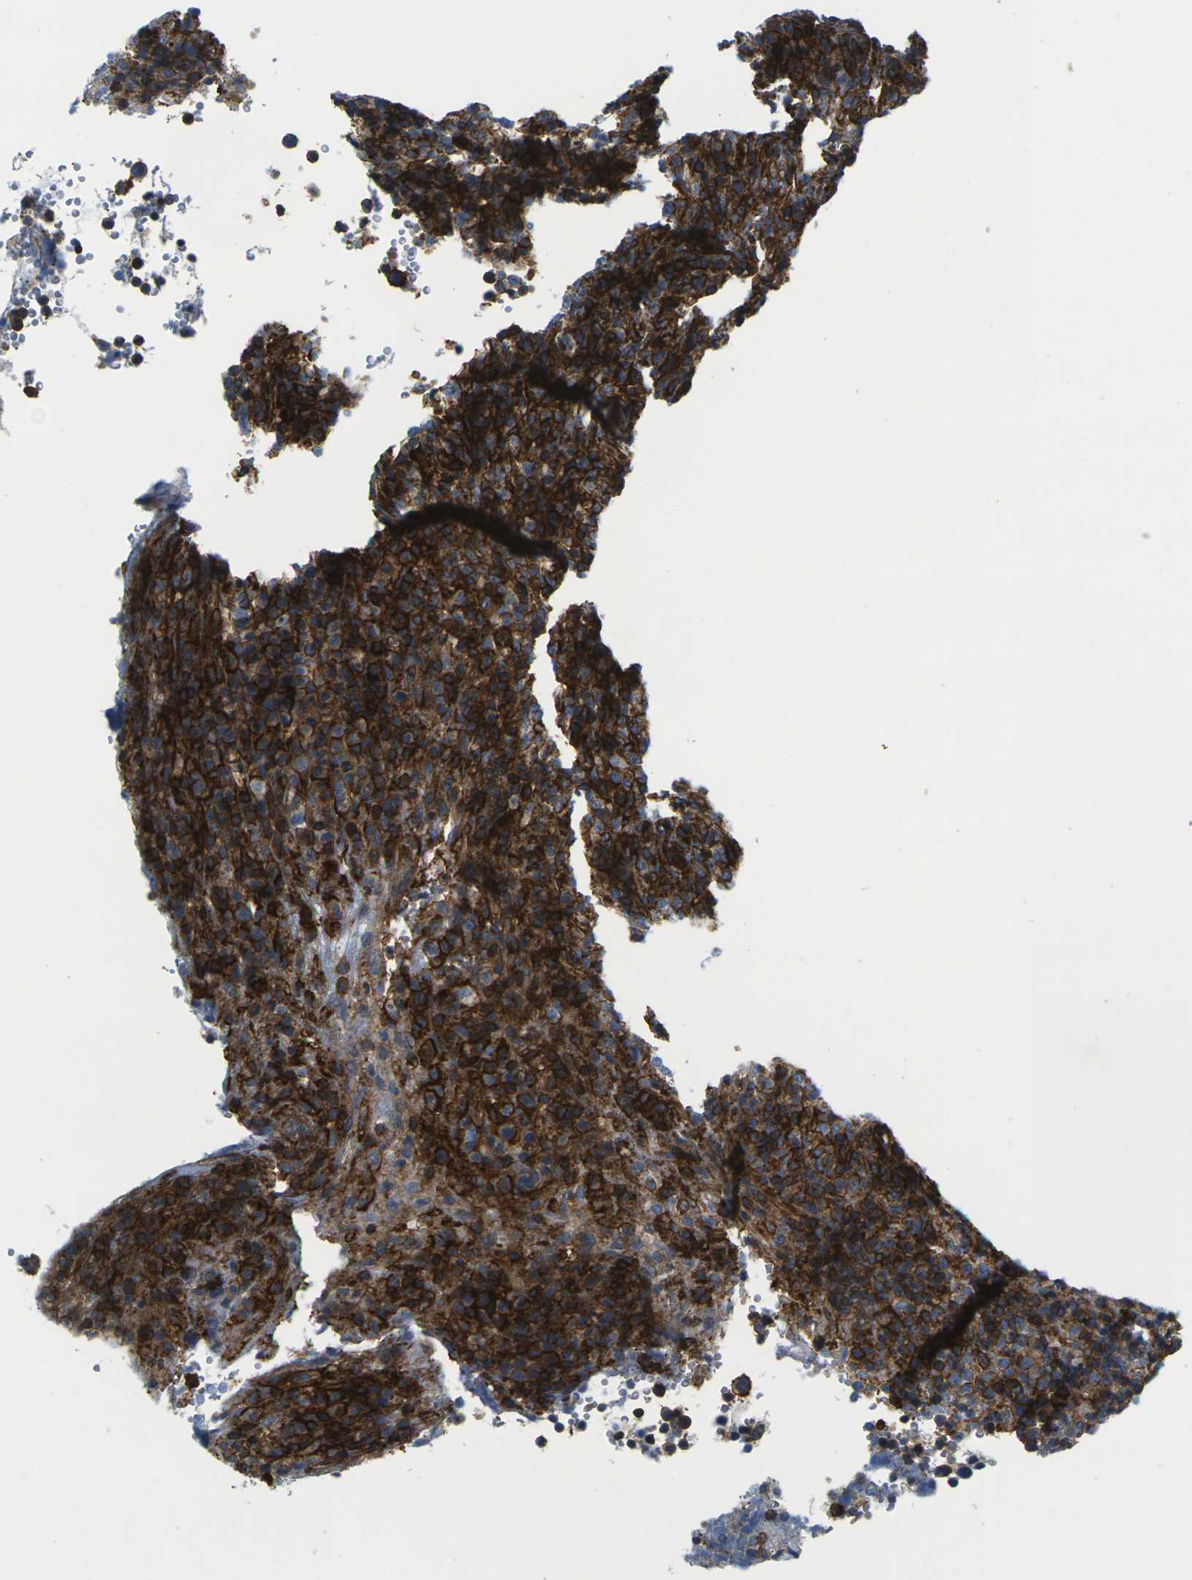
{"staining": {"intensity": "strong", "quantity": ">75%", "location": "cytoplasmic/membranous"}, "tissue": "lymphoma", "cell_type": "Tumor cells", "image_type": "cancer", "snomed": [{"axis": "morphology", "description": "Malignant lymphoma, non-Hodgkin's type, High grade"}, {"axis": "topography", "description": "Lymph node"}], "caption": "Brown immunohistochemical staining in human lymphoma reveals strong cytoplasmic/membranous staining in approximately >75% of tumor cells.", "gene": "IQGAP1", "patient": {"sex": "female", "age": 76}}